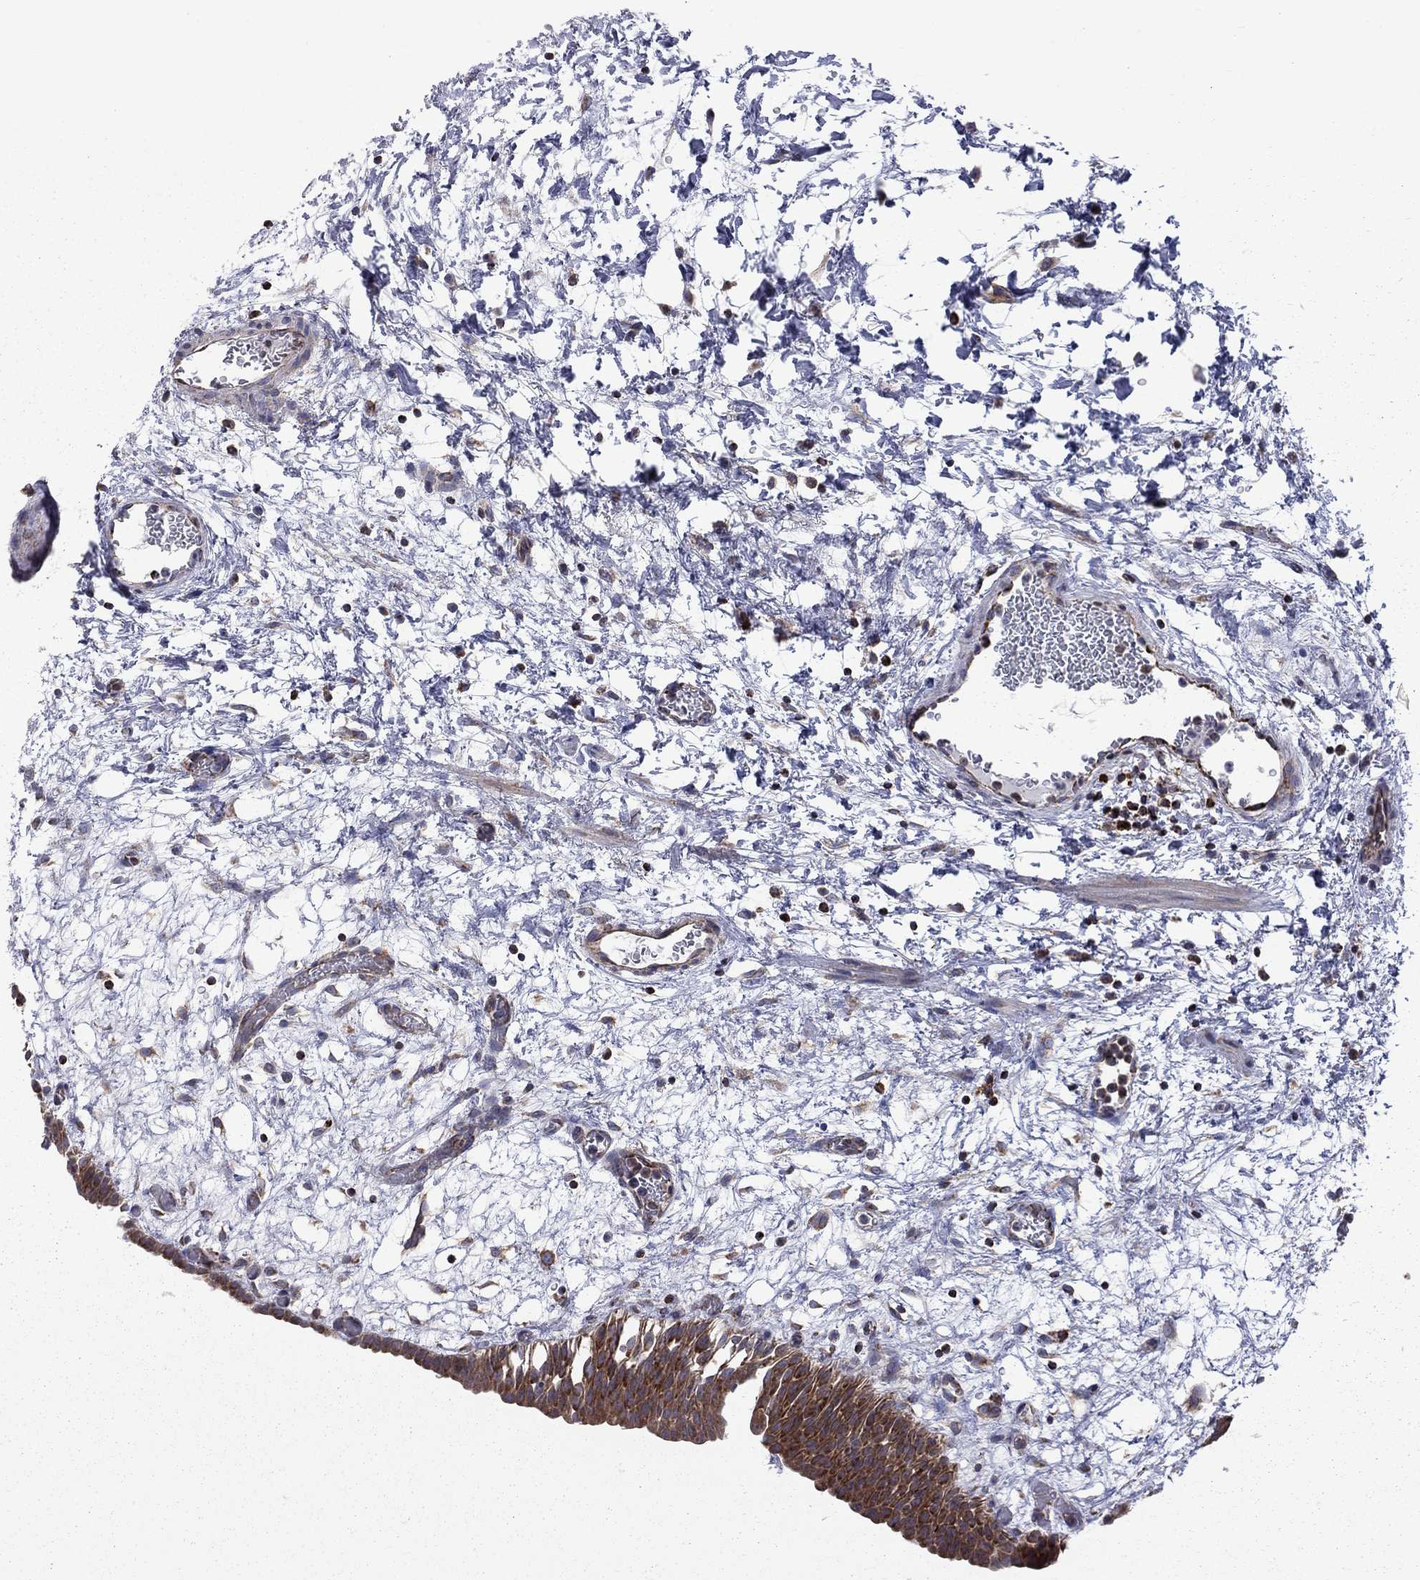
{"staining": {"intensity": "moderate", "quantity": ">75%", "location": "cytoplasmic/membranous"}, "tissue": "urinary bladder", "cell_type": "Urothelial cells", "image_type": "normal", "snomed": [{"axis": "morphology", "description": "Normal tissue, NOS"}, {"axis": "topography", "description": "Urinary bladder"}], "caption": "This histopathology image reveals immunohistochemistry staining of benign human urinary bladder, with medium moderate cytoplasmic/membranous expression in about >75% of urothelial cells.", "gene": "CLPTM1", "patient": {"sex": "male", "age": 76}}